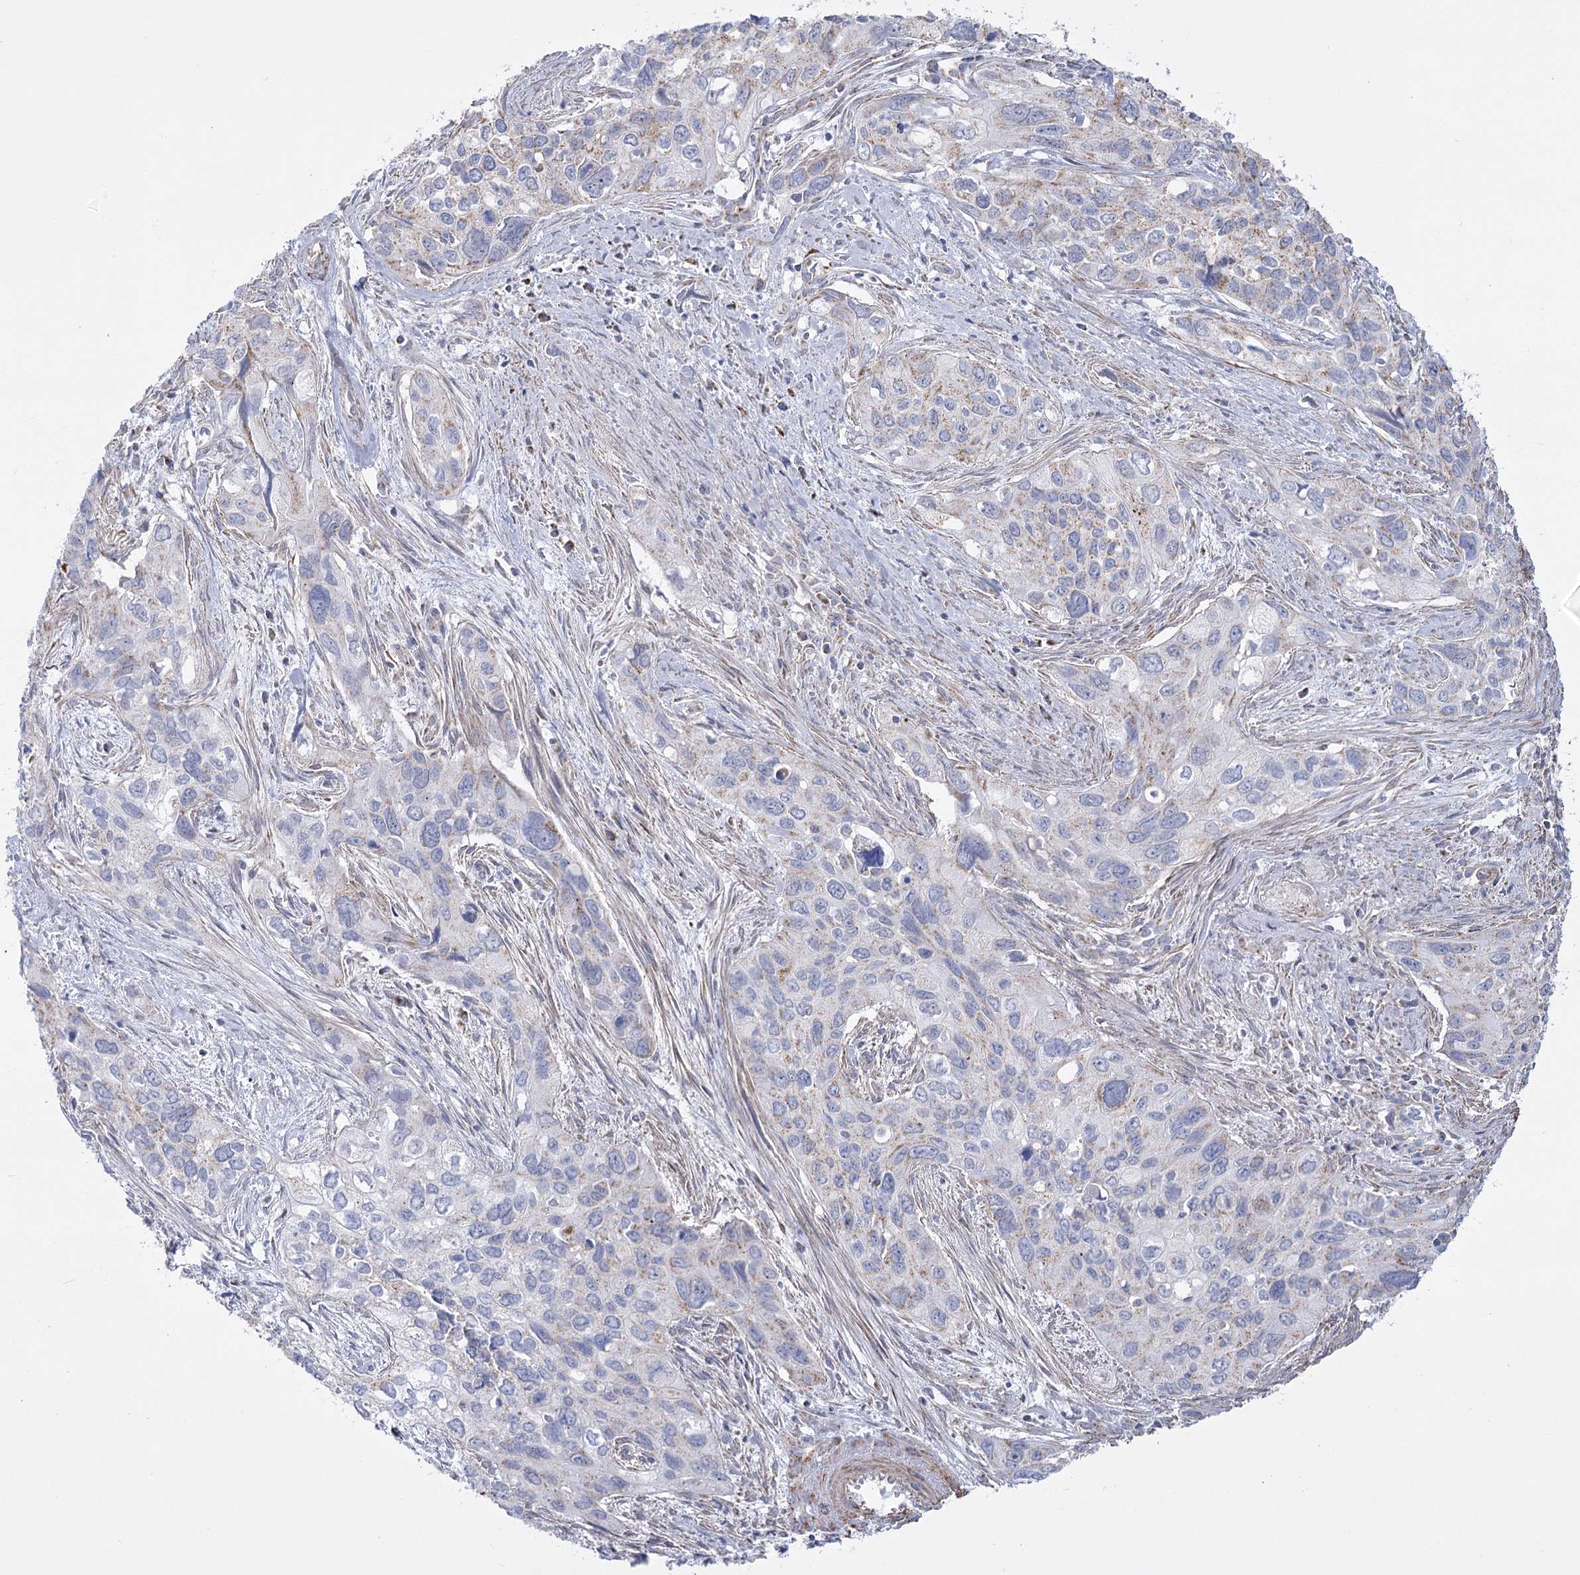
{"staining": {"intensity": "weak", "quantity": "<25%", "location": "cytoplasmic/membranous"}, "tissue": "cervical cancer", "cell_type": "Tumor cells", "image_type": "cancer", "snomed": [{"axis": "morphology", "description": "Squamous cell carcinoma, NOS"}, {"axis": "topography", "description": "Cervix"}], "caption": "IHC image of neoplastic tissue: human cervical cancer (squamous cell carcinoma) stained with DAB exhibits no significant protein staining in tumor cells.", "gene": "PDHB", "patient": {"sex": "female", "age": 55}}